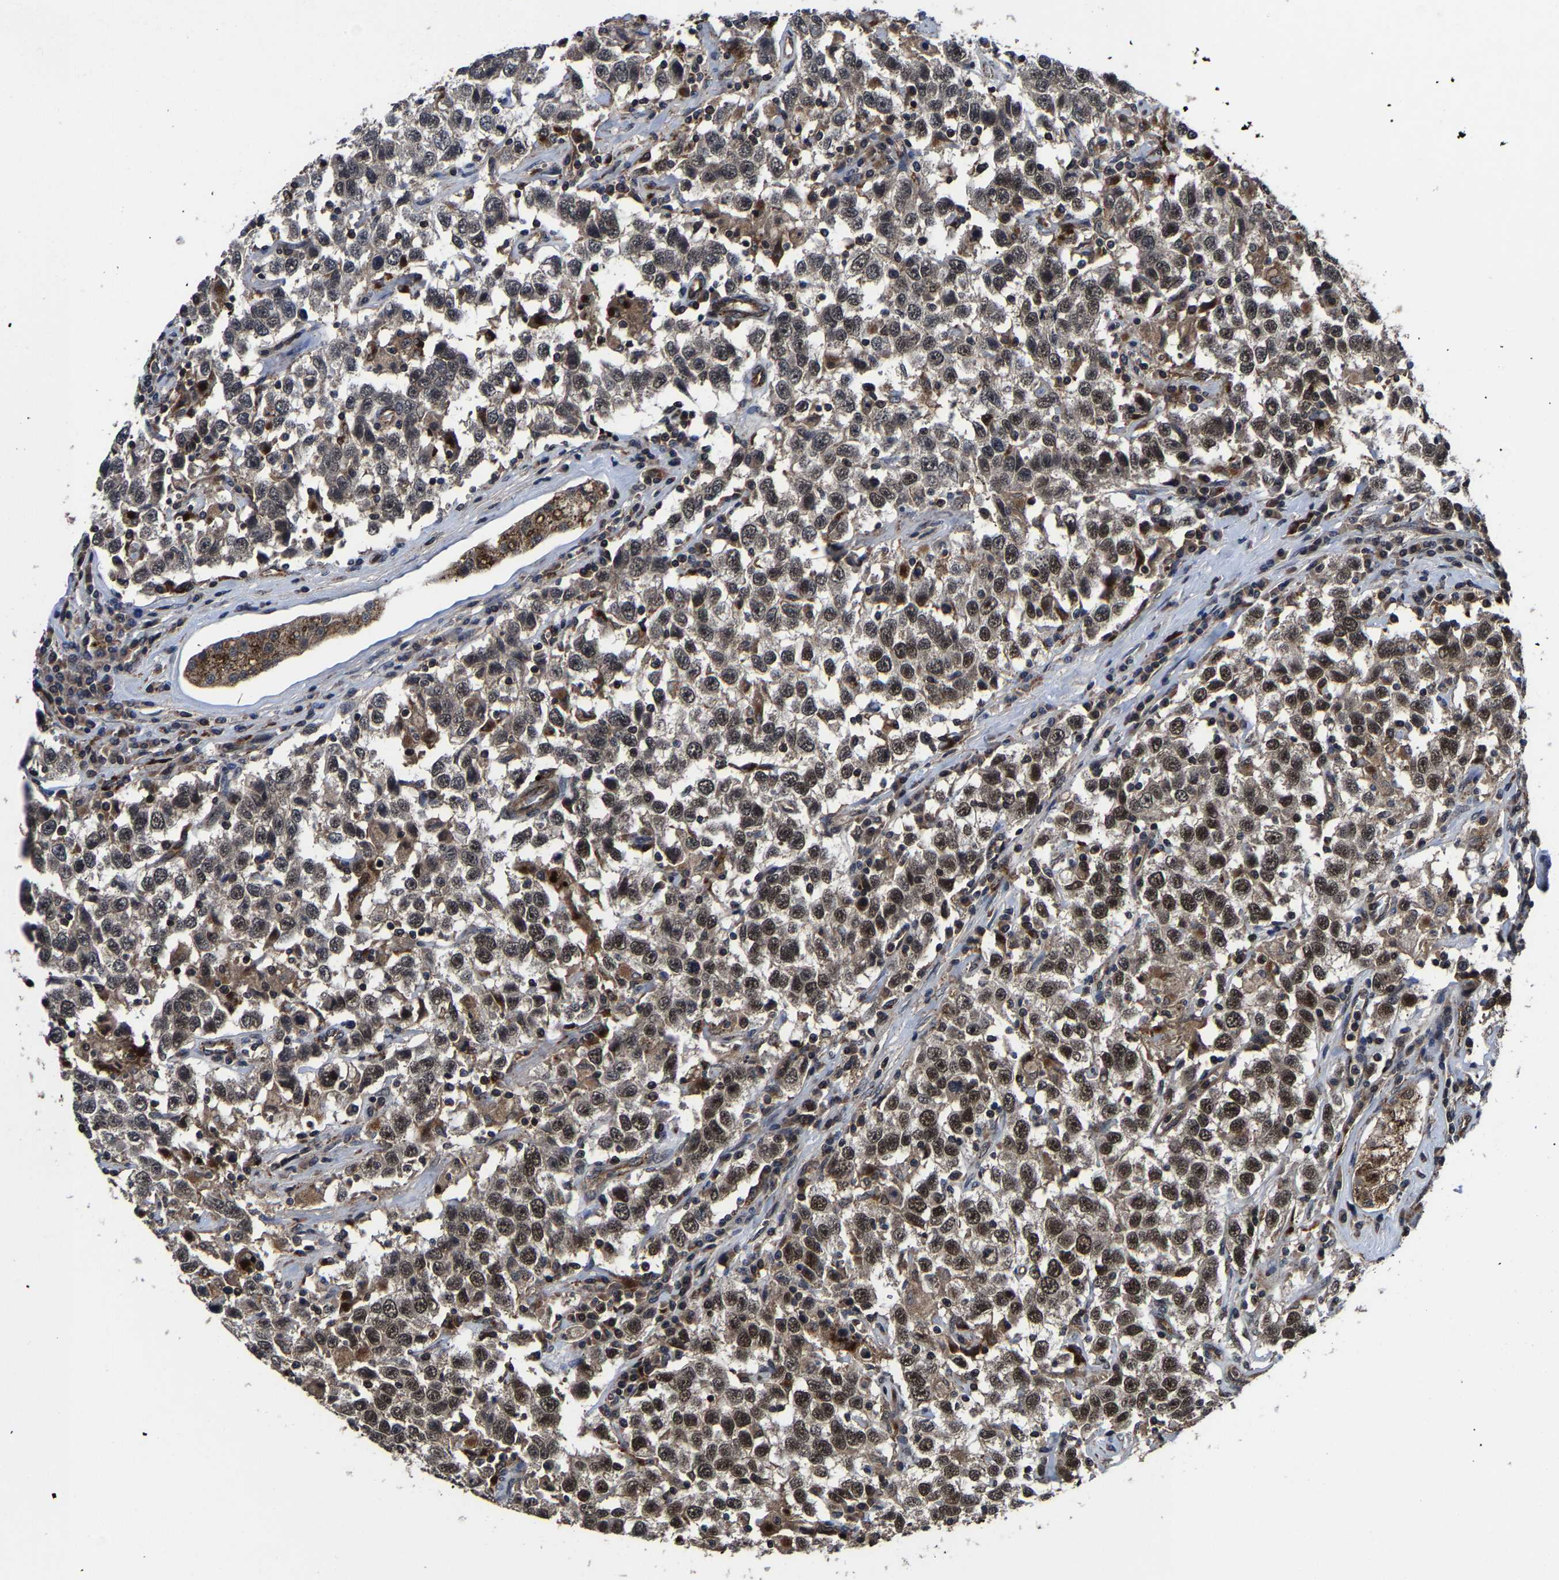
{"staining": {"intensity": "moderate", "quantity": "25%-75%", "location": "cytoplasmic/membranous,nuclear"}, "tissue": "testis cancer", "cell_type": "Tumor cells", "image_type": "cancer", "snomed": [{"axis": "morphology", "description": "Seminoma, NOS"}, {"axis": "topography", "description": "Testis"}], "caption": "Brown immunohistochemical staining in human testis cancer (seminoma) displays moderate cytoplasmic/membranous and nuclear expression in about 25%-75% of tumor cells.", "gene": "ZCCHC7", "patient": {"sex": "male", "age": 41}}